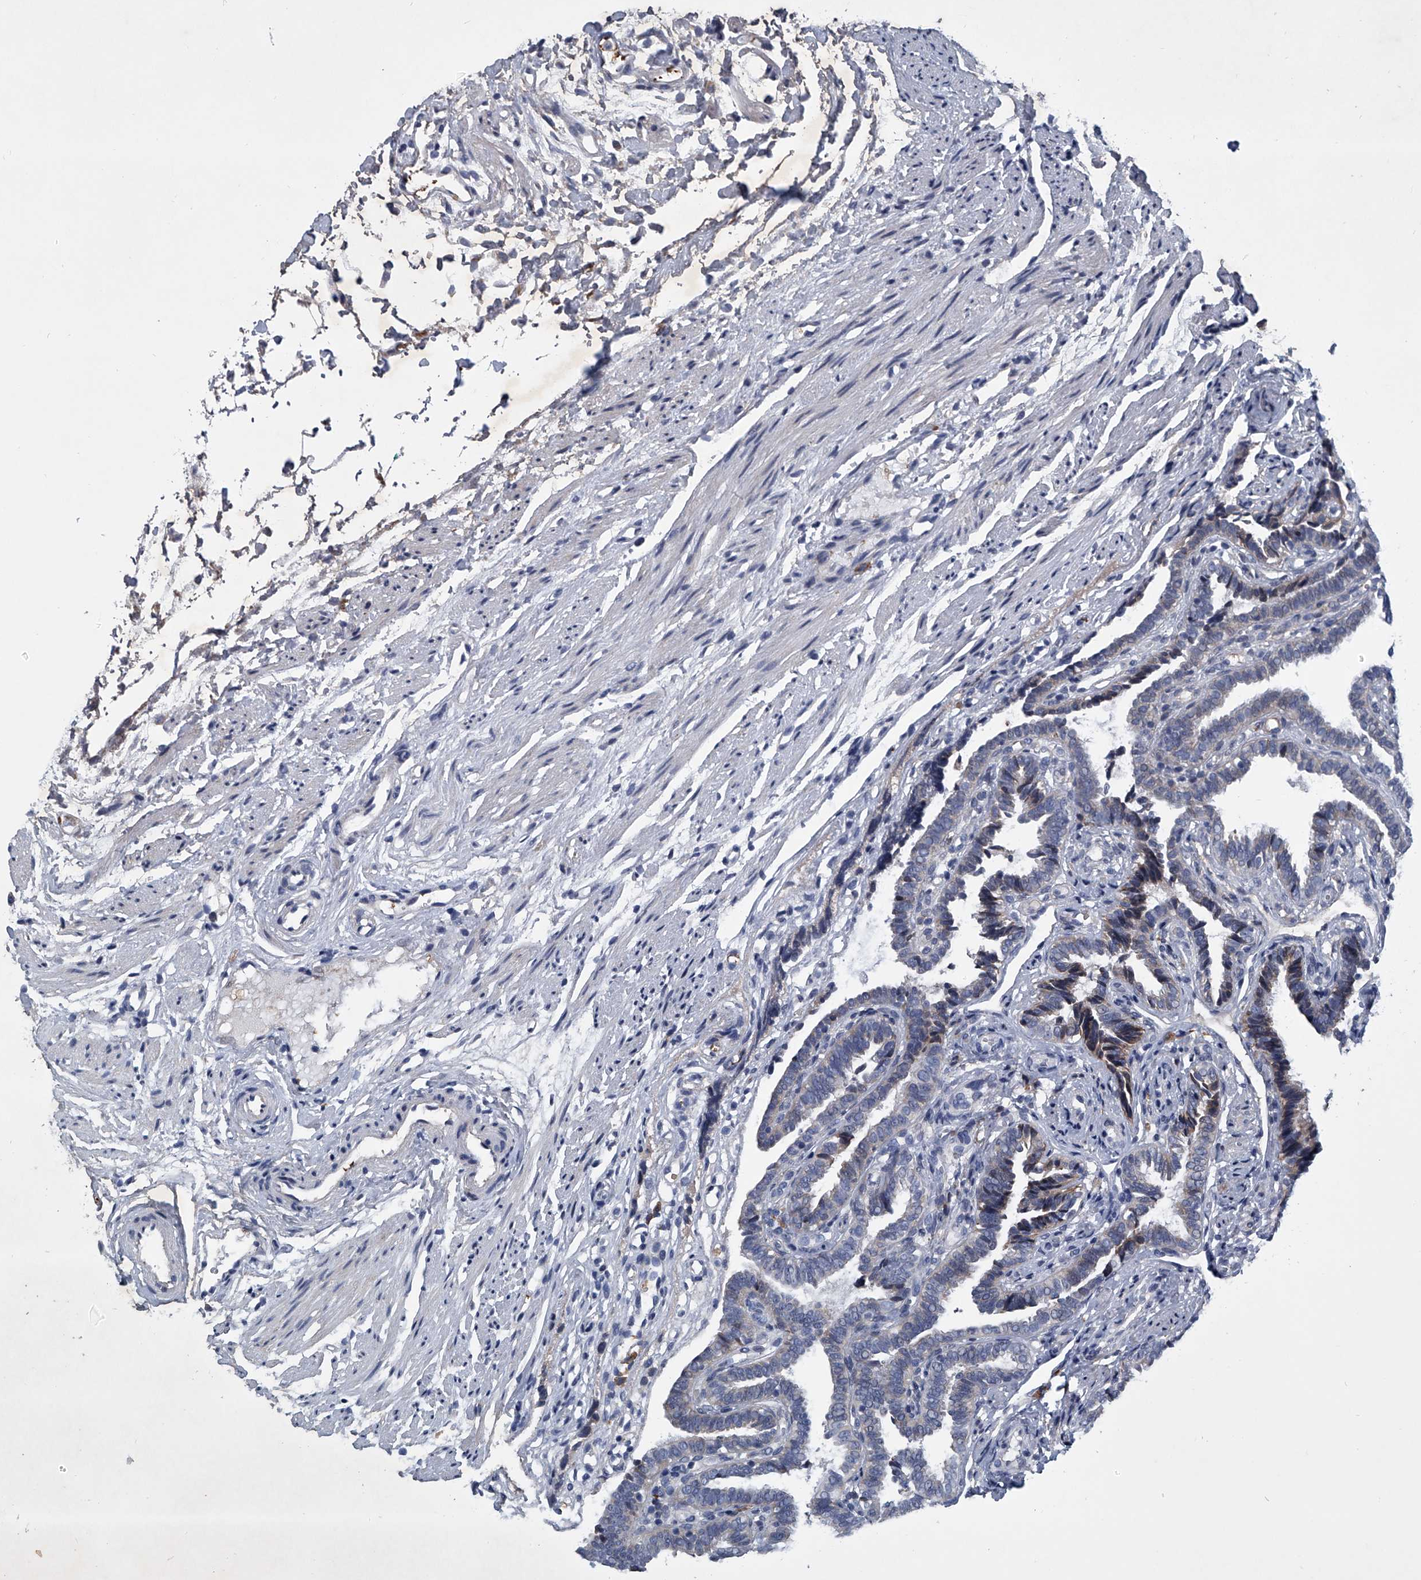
{"staining": {"intensity": "negative", "quantity": "none", "location": "none"}, "tissue": "fallopian tube", "cell_type": "Glandular cells", "image_type": "normal", "snomed": [{"axis": "morphology", "description": "Normal tissue, NOS"}, {"axis": "topography", "description": "Fallopian tube"}], "caption": "An image of fallopian tube stained for a protein exhibits no brown staining in glandular cells.", "gene": "ABCG1", "patient": {"sex": "female", "age": 39}}